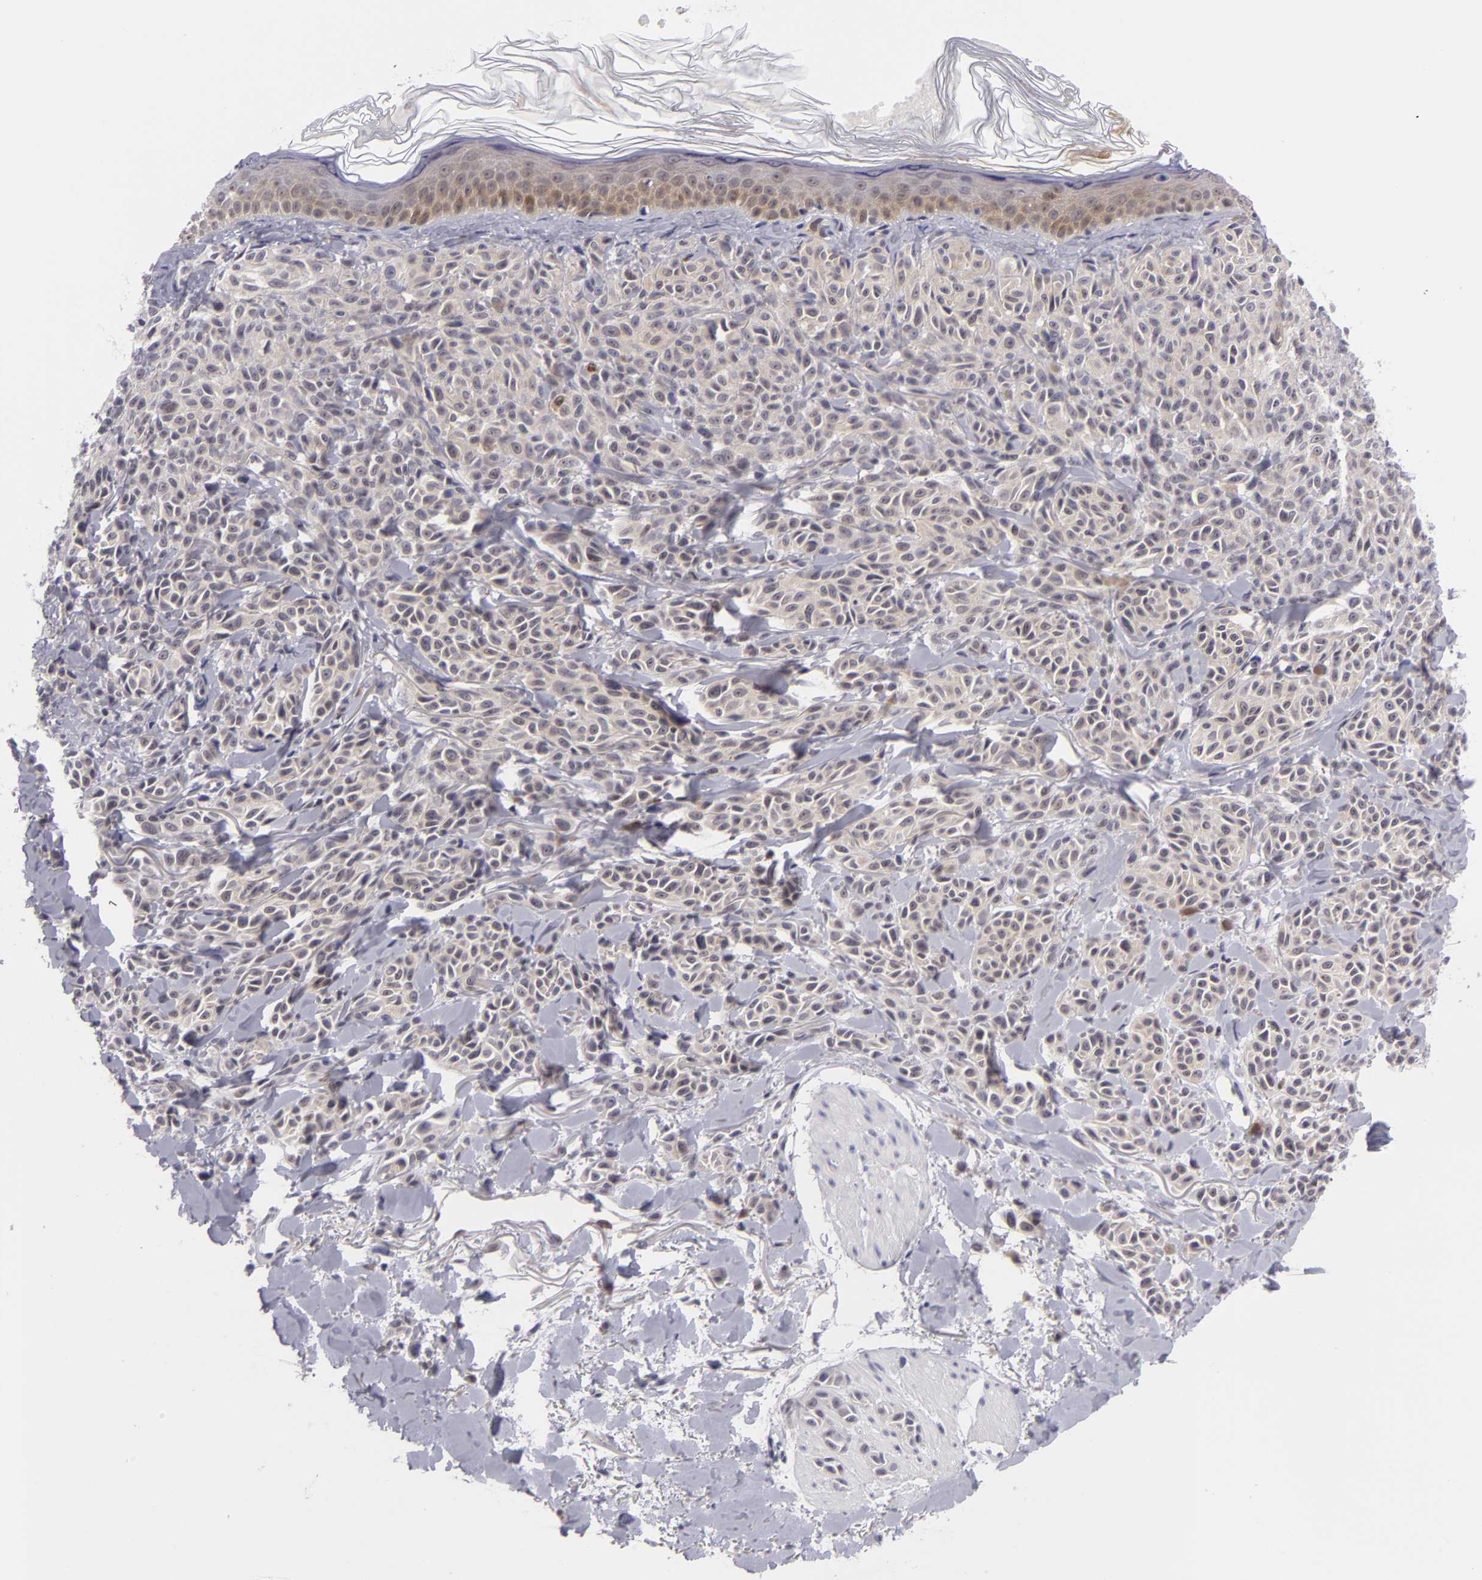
{"staining": {"intensity": "weak", "quantity": "25%-75%", "location": "cytoplasmic/membranous"}, "tissue": "melanoma", "cell_type": "Tumor cells", "image_type": "cancer", "snomed": [{"axis": "morphology", "description": "Malignant melanoma, NOS"}, {"axis": "topography", "description": "Skin"}], "caption": "Malignant melanoma was stained to show a protein in brown. There is low levels of weak cytoplasmic/membranous expression in approximately 25%-75% of tumor cells. (IHC, brightfield microscopy, high magnification).", "gene": "BCL10", "patient": {"sex": "female", "age": 73}}